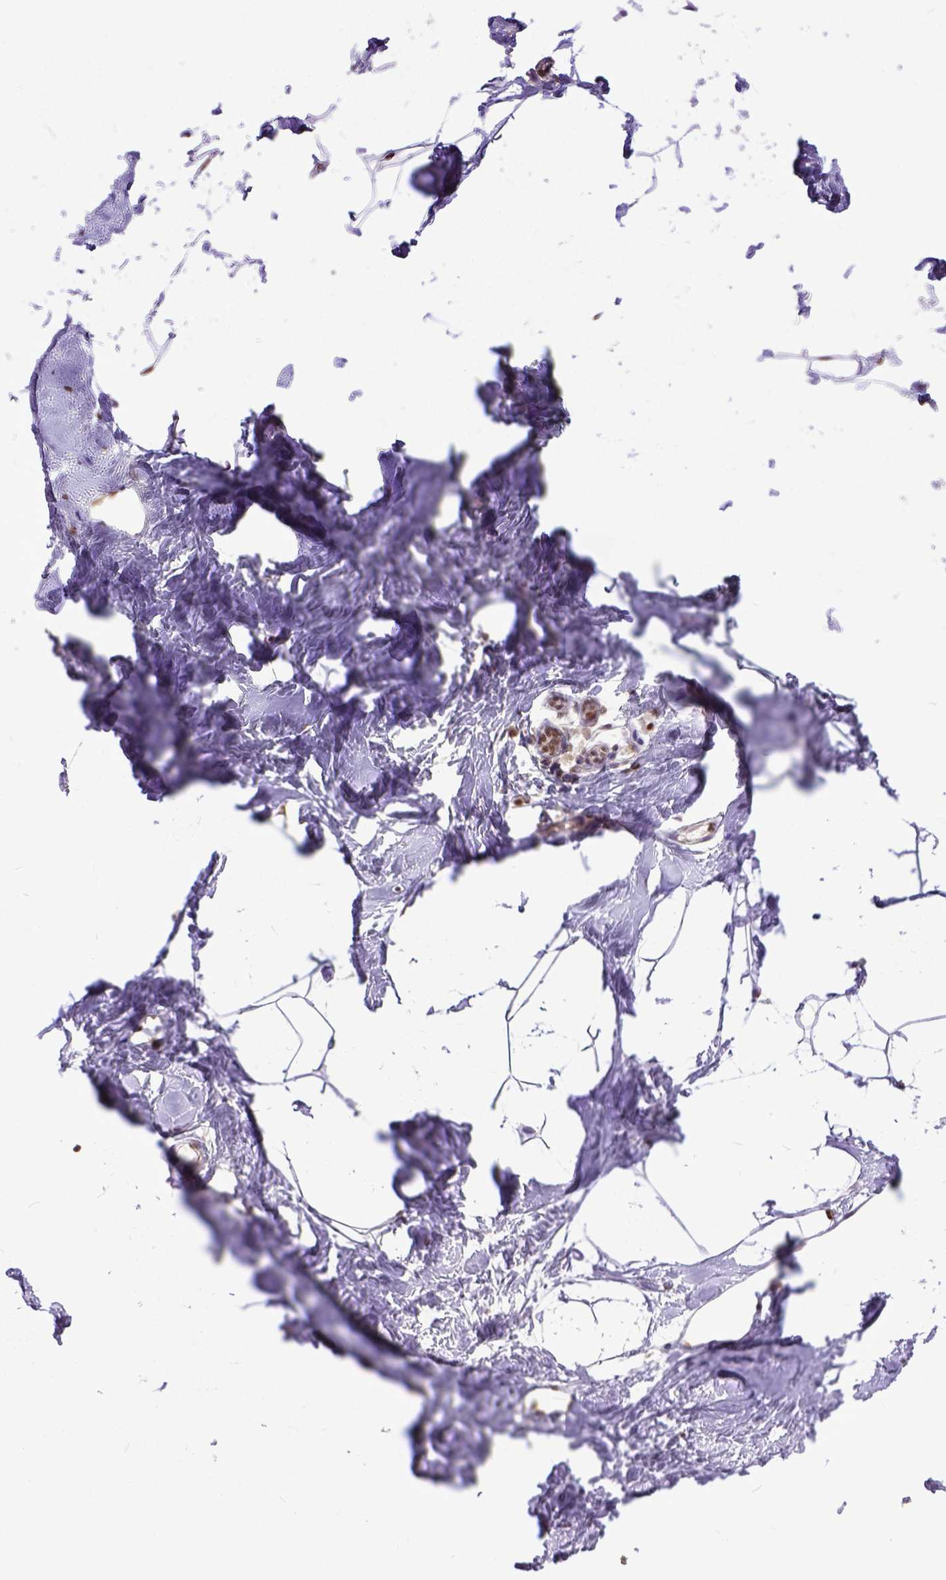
{"staining": {"intensity": "moderate", "quantity": ">75%", "location": "nuclear"}, "tissue": "breast", "cell_type": "Adipocytes", "image_type": "normal", "snomed": [{"axis": "morphology", "description": "Normal tissue, NOS"}, {"axis": "topography", "description": "Breast"}], "caption": "Immunohistochemistry (DAB (3,3'-diaminobenzidine)) staining of normal breast demonstrates moderate nuclear protein staining in approximately >75% of adipocytes. The staining is performed using DAB (3,3'-diaminobenzidine) brown chromogen to label protein expression. The nuclei are counter-stained blue using hematoxylin.", "gene": "ERCC1", "patient": {"sex": "female", "age": 32}}